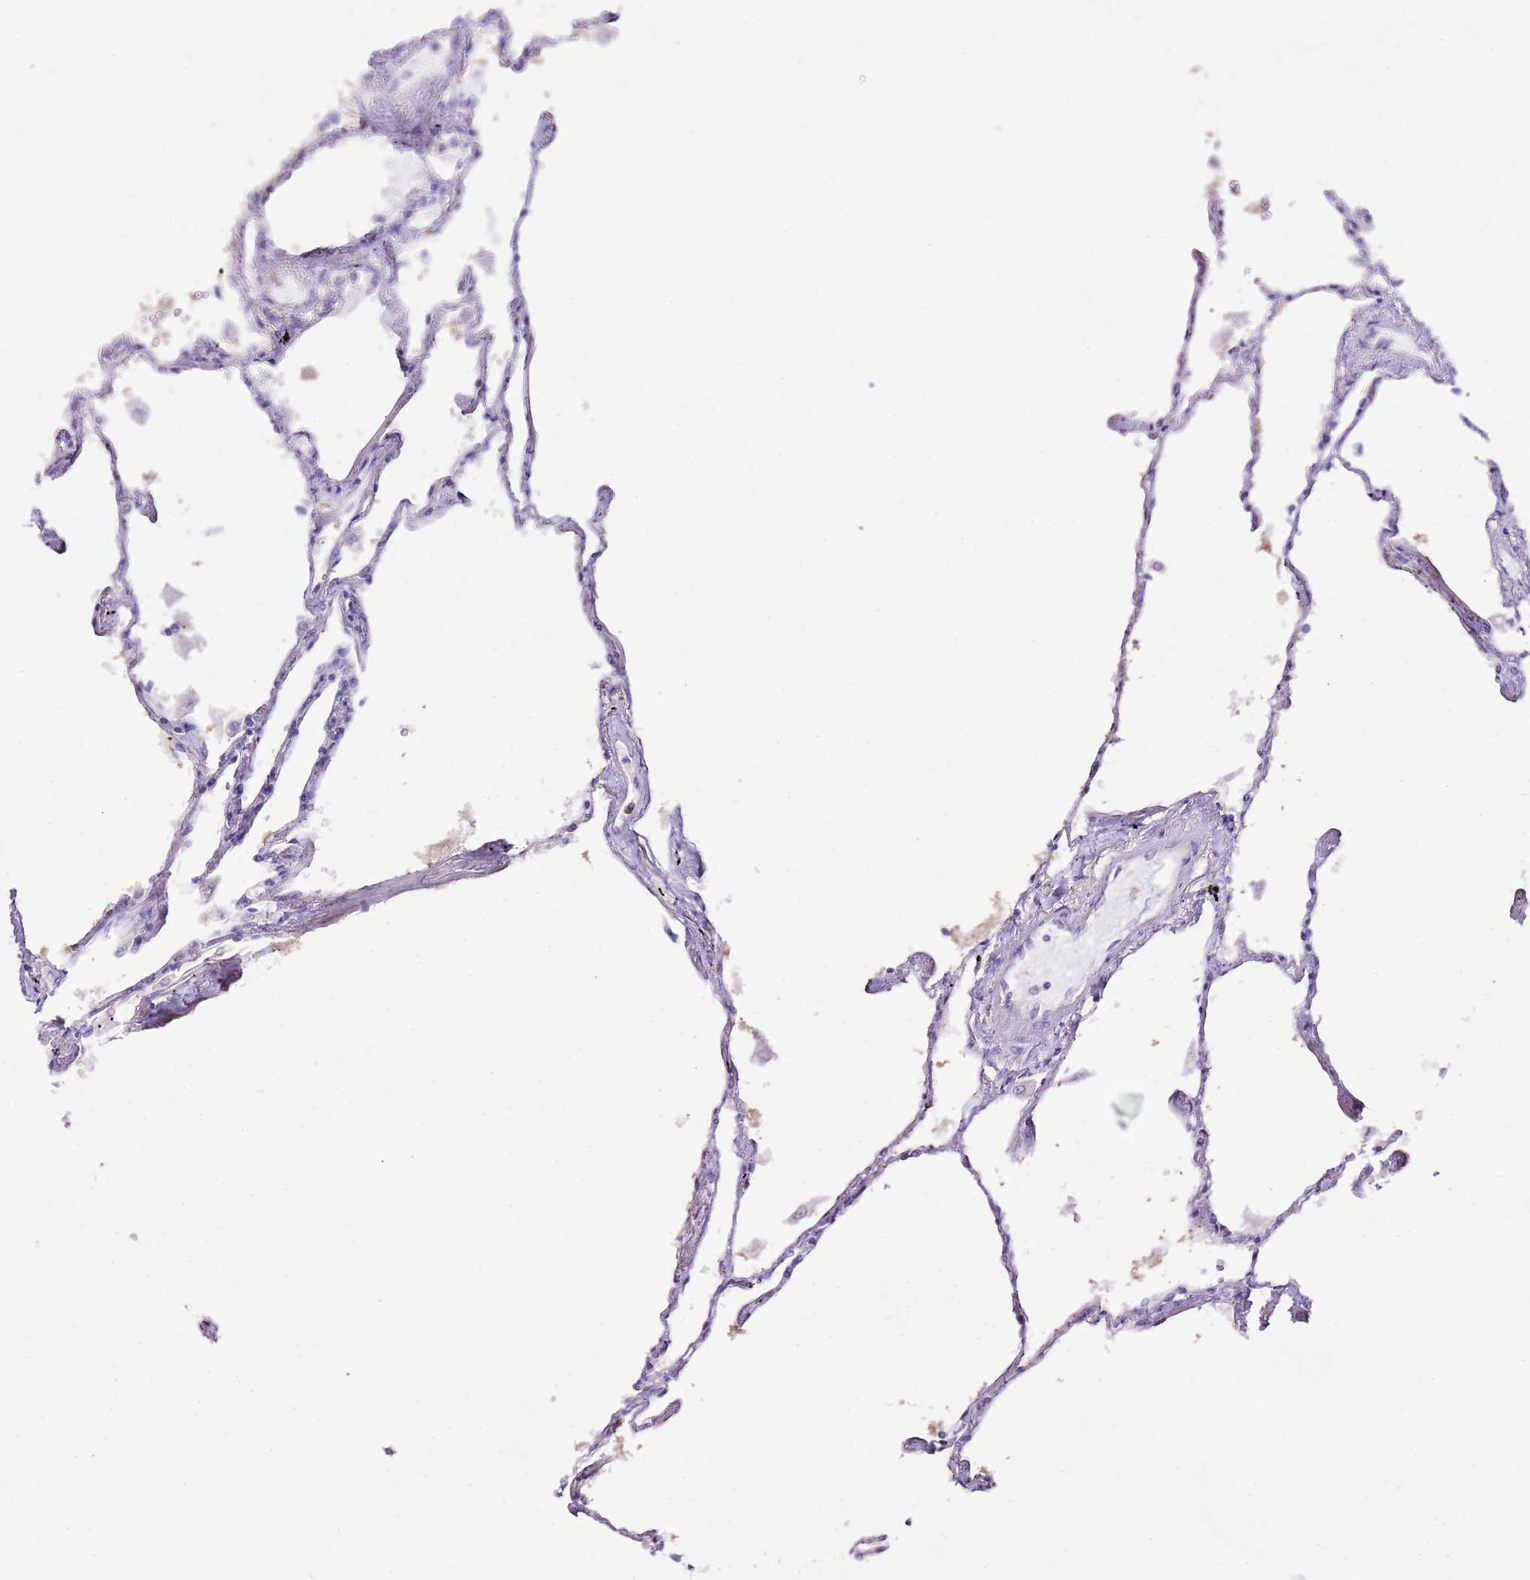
{"staining": {"intensity": "negative", "quantity": "none", "location": "none"}, "tissue": "lung", "cell_type": "Alveolar cells", "image_type": "normal", "snomed": [{"axis": "morphology", "description": "Normal tissue, NOS"}, {"axis": "topography", "description": "Lung"}], "caption": "This is an IHC image of unremarkable lung. There is no expression in alveolar cells.", "gene": "IZUMO4", "patient": {"sex": "female", "age": 67}}